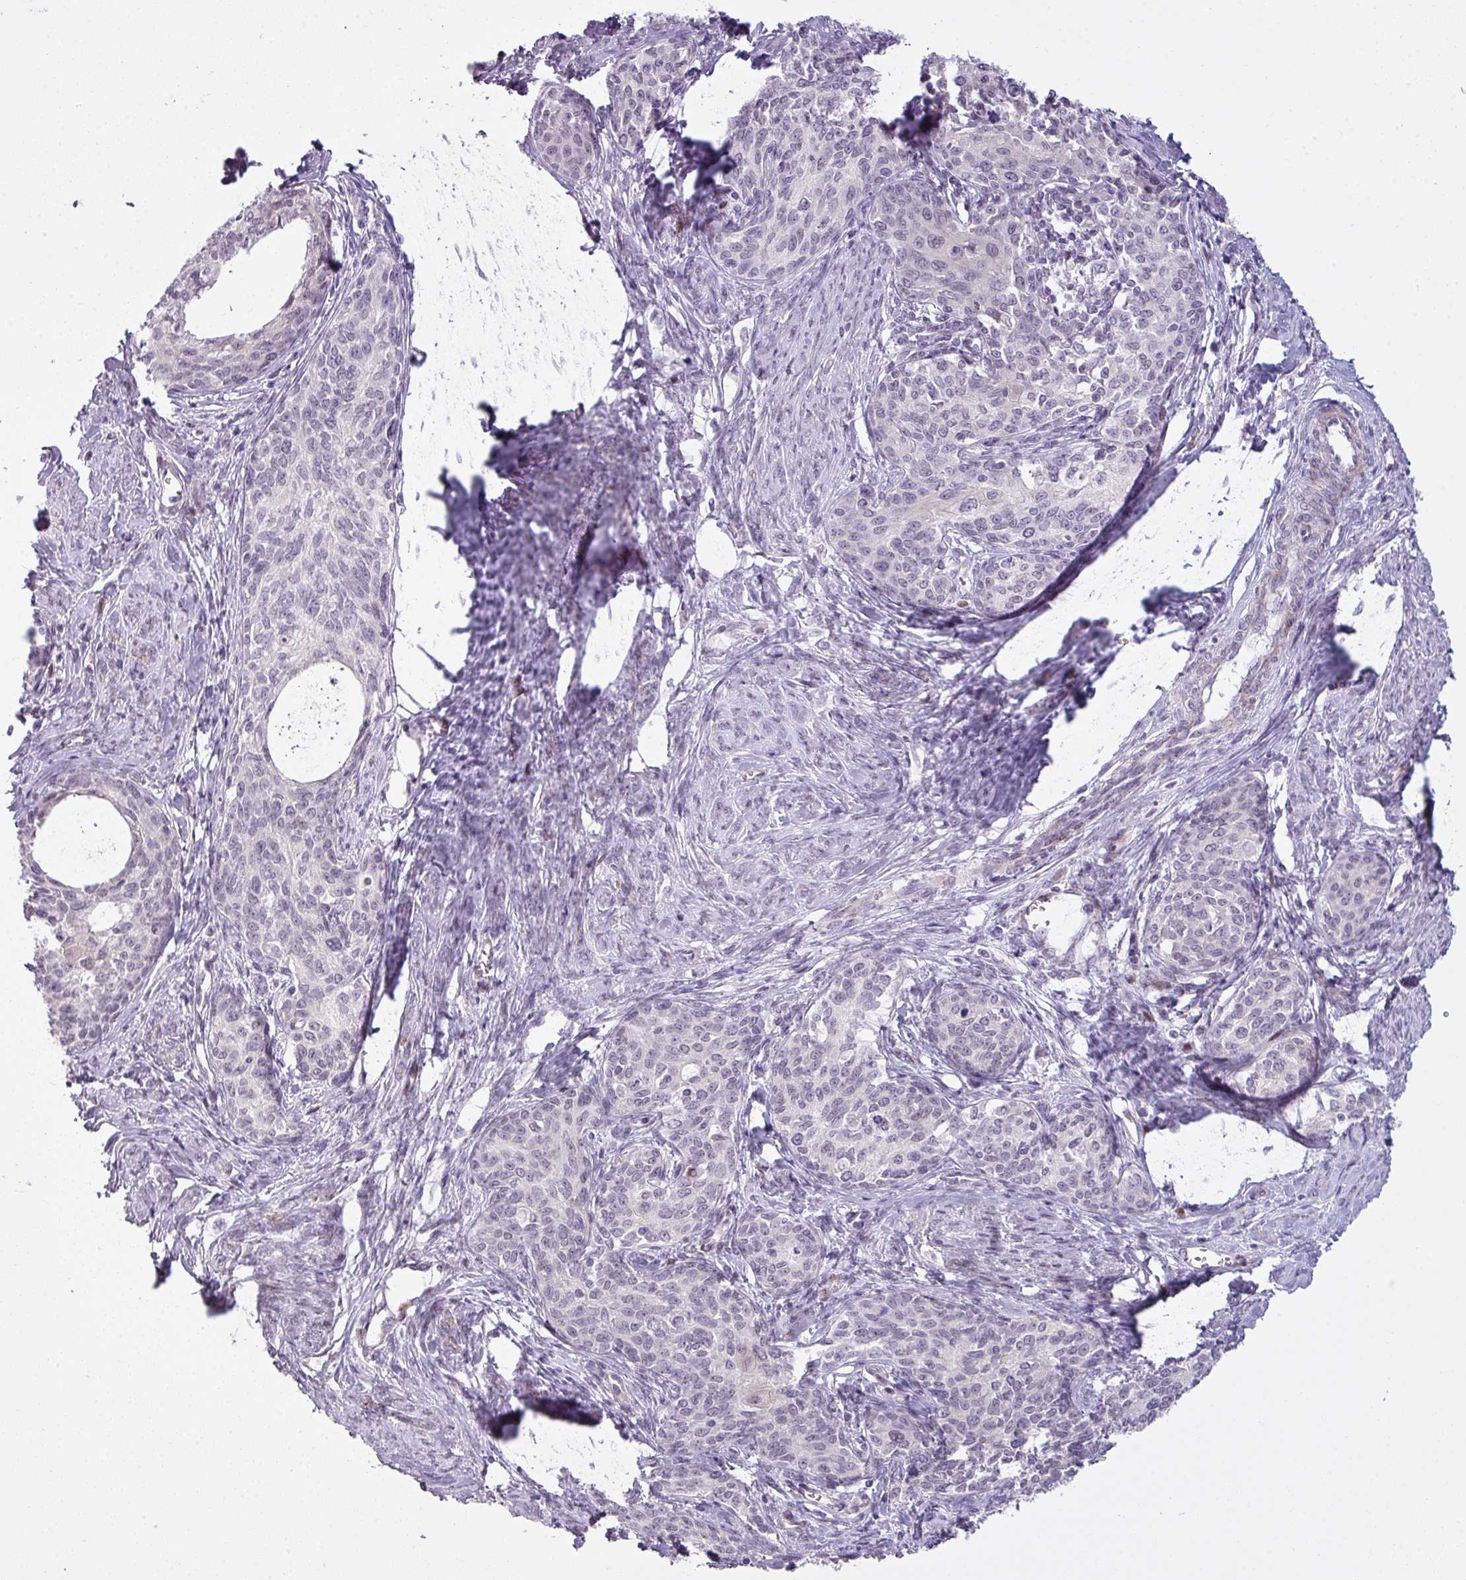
{"staining": {"intensity": "negative", "quantity": "none", "location": "none"}, "tissue": "cervical cancer", "cell_type": "Tumor cells", "image_type": "cancer", "snomed": [{"axis": "morphology", "description": "Squamous cell carcinoma, NOS"}, {"axis": "morphology", "description": "Adenocarcinoma, NOS"}, {"axis": "topography", "description": "Cervix"}], "caption": "Tumor cells show no significant protein staining in cervical cancer.", "gene": "ZNF688", "patient": {"sex": "female", "age": 52}}